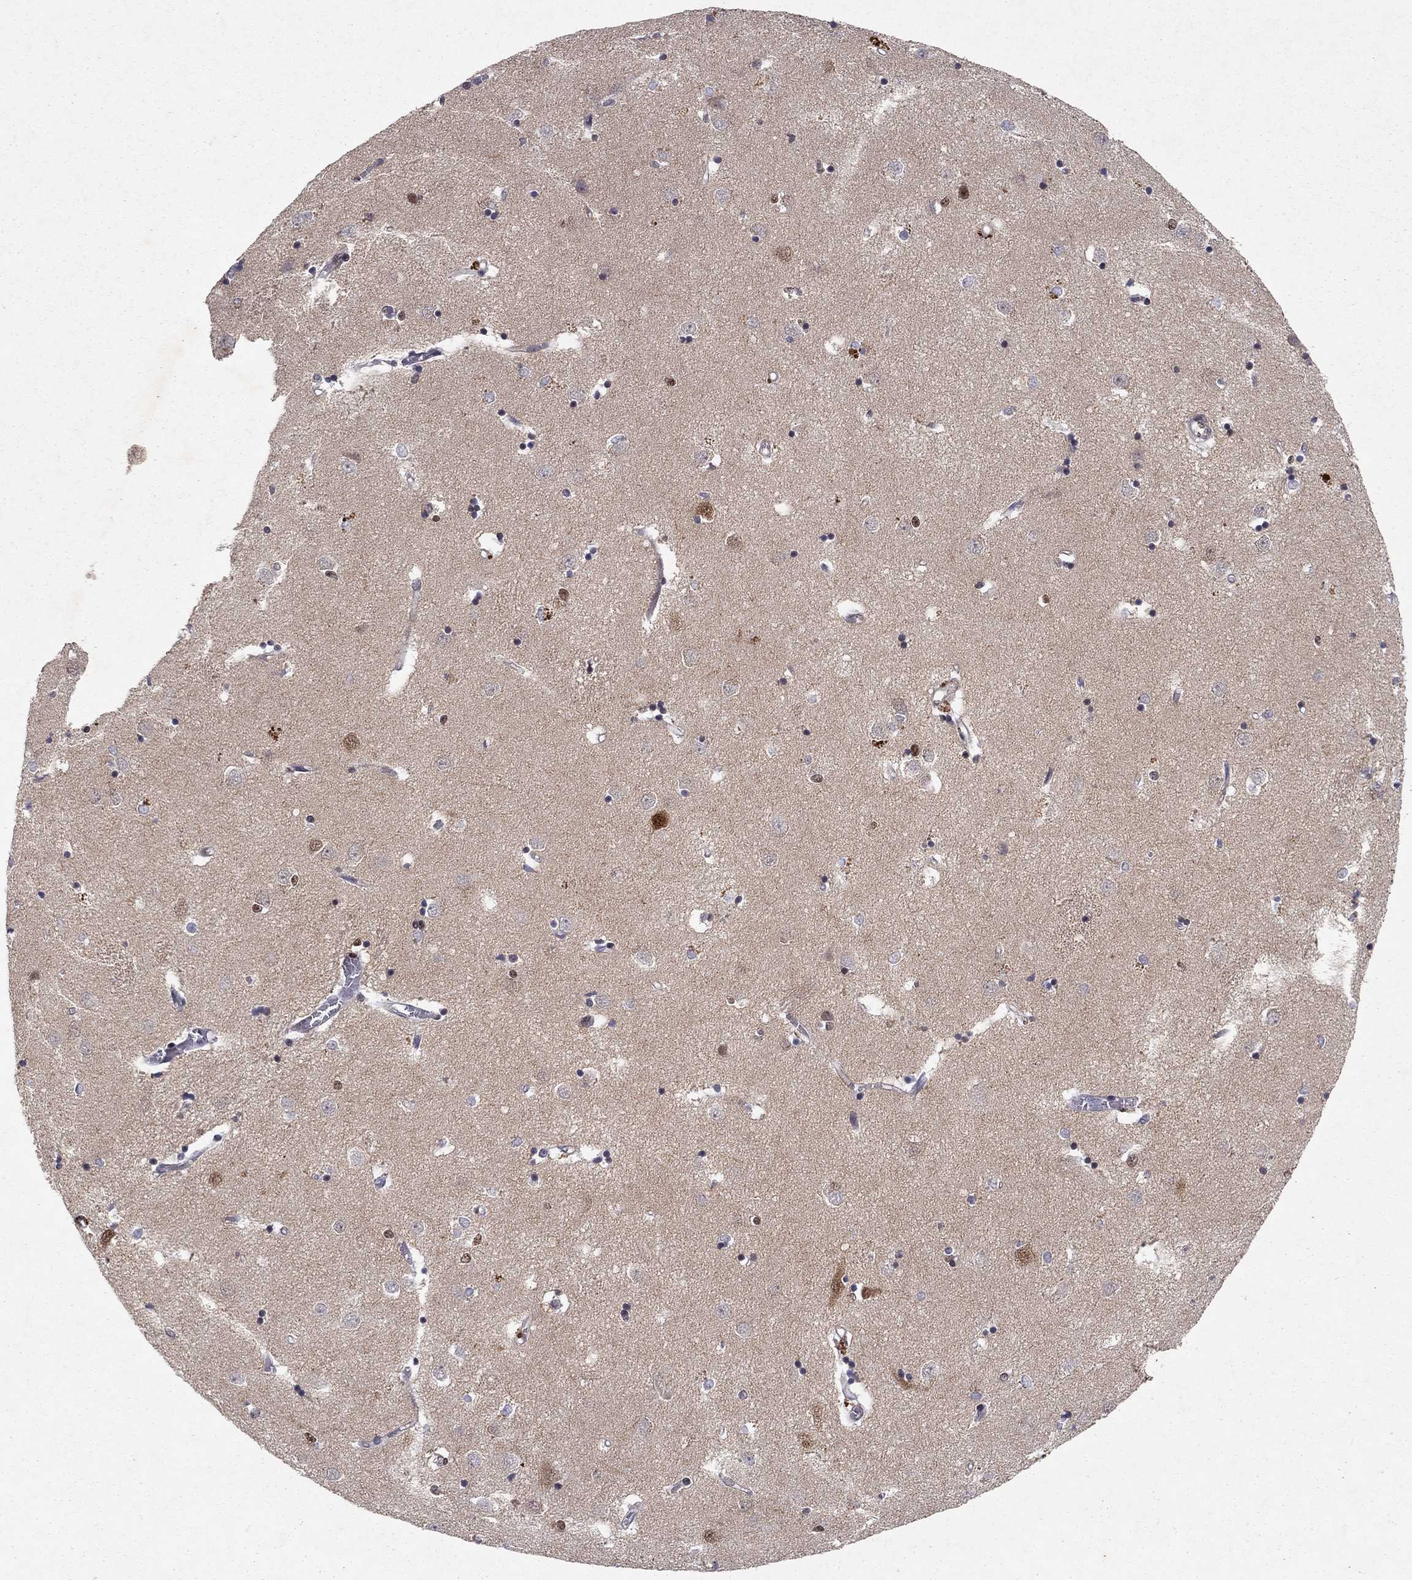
{"staining": {"intensity": "negative", "quantity": "none", "location": "none"}, "tissue": "caudate", "cell_type": "Glial cells", "image_type": "normal", "snomed": [{"axis": "morphology", "description": "Normal tissue, NOS"}, {"axis": "topography", "description": "Lateral ventricle wall"}], "caption": "Immunohistochemistry (IHC) micrograph of benign human caudate stained for a protein (brown), which reveals no staining in glial cells. Nuclei are stained in blue.", "gene": "CRTC1", "patient": {"sex": "male", "age": 54}}